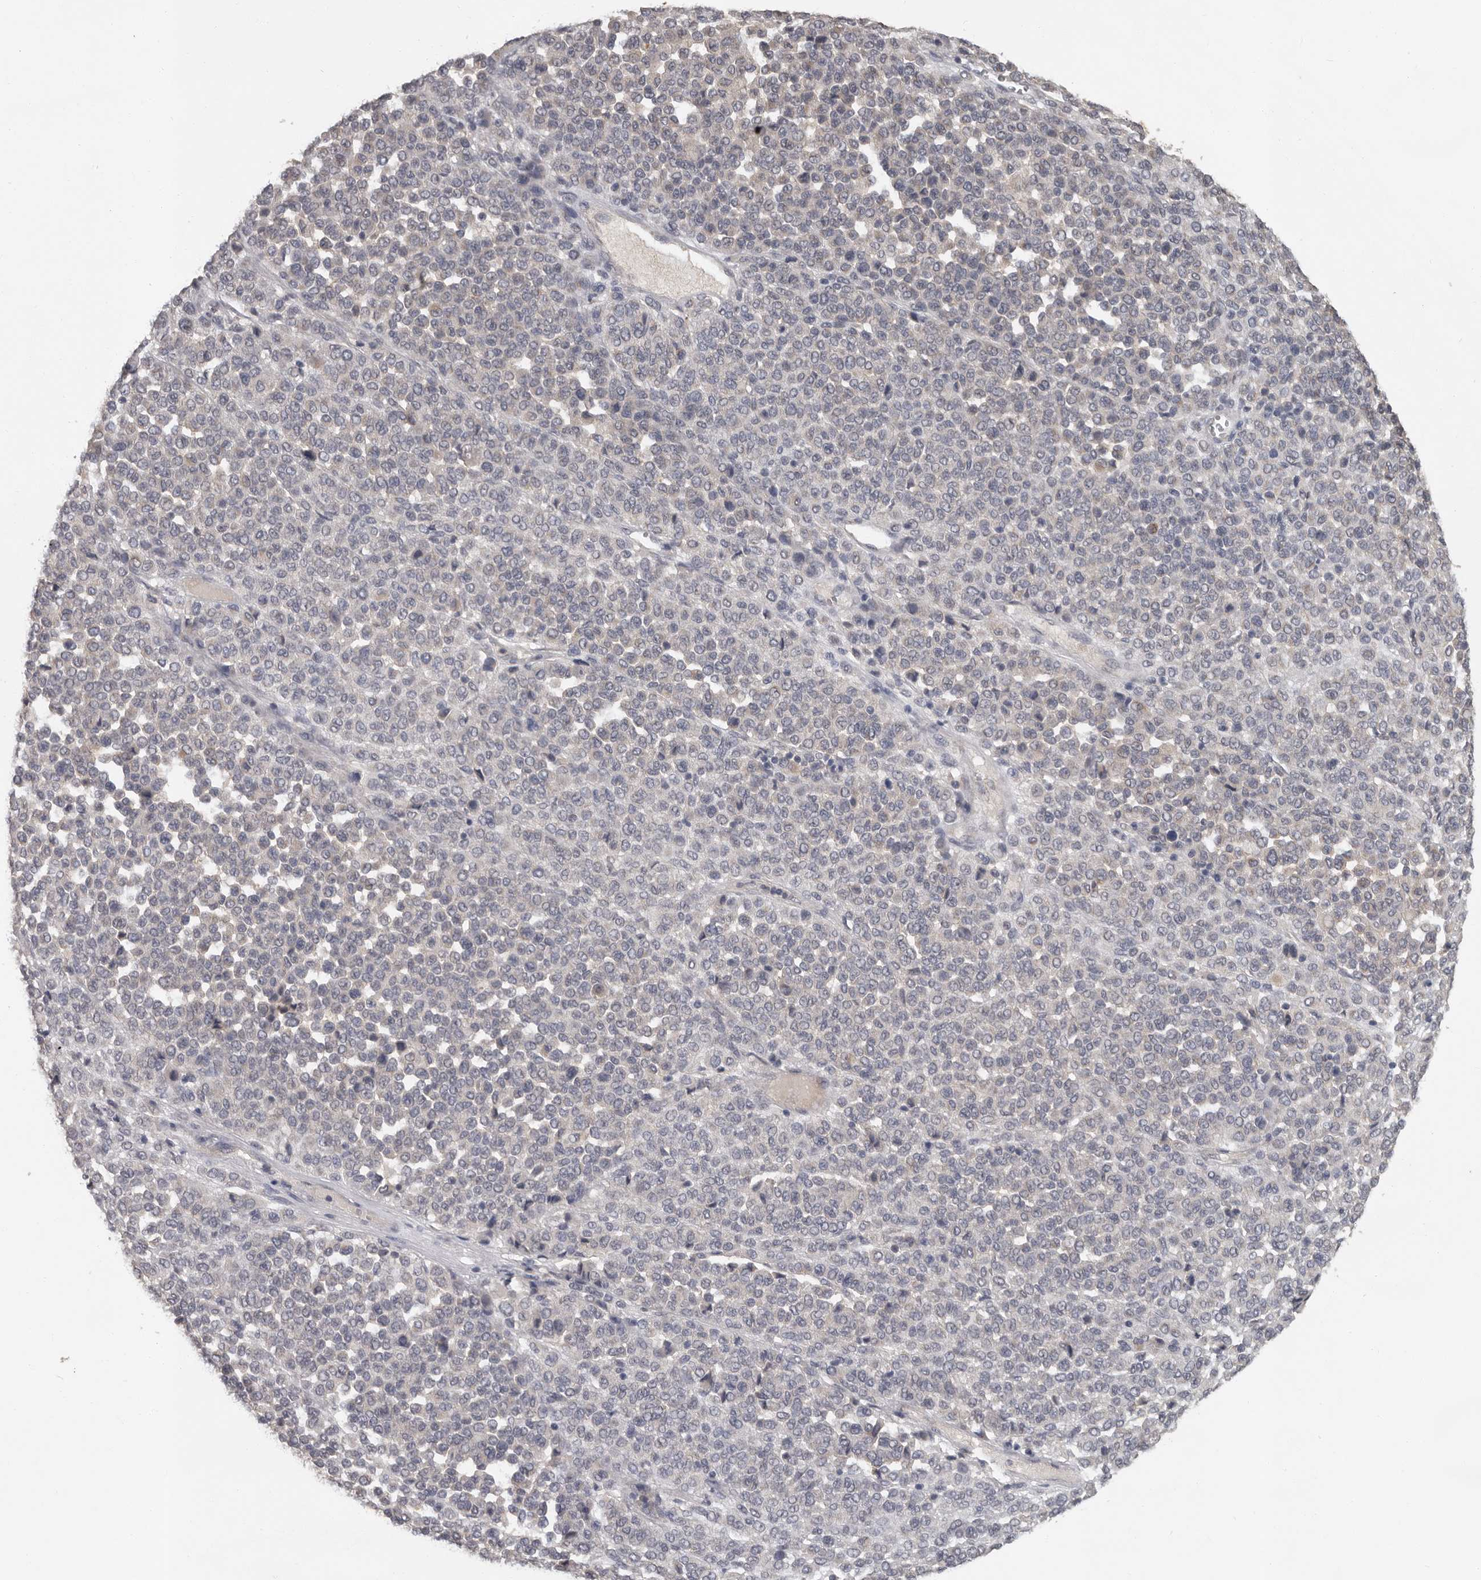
{"staining": {"intensity": "negative", "quantity": "none", "location": "none"}, "tissue": "melanoma", "cell_type": "Tumor cells", "image_type": "cancer", "snomed": [{"axis": "morphology", "description": "Malignant melanoma, Metastatic site"}, {"axis": "topography", "description": "Pancreas"}], "caption": "Tumor cells are negative for protein expression in human melanoma.", "gene": "MTF1", "patient": {"sex": "female", "age": 30}}